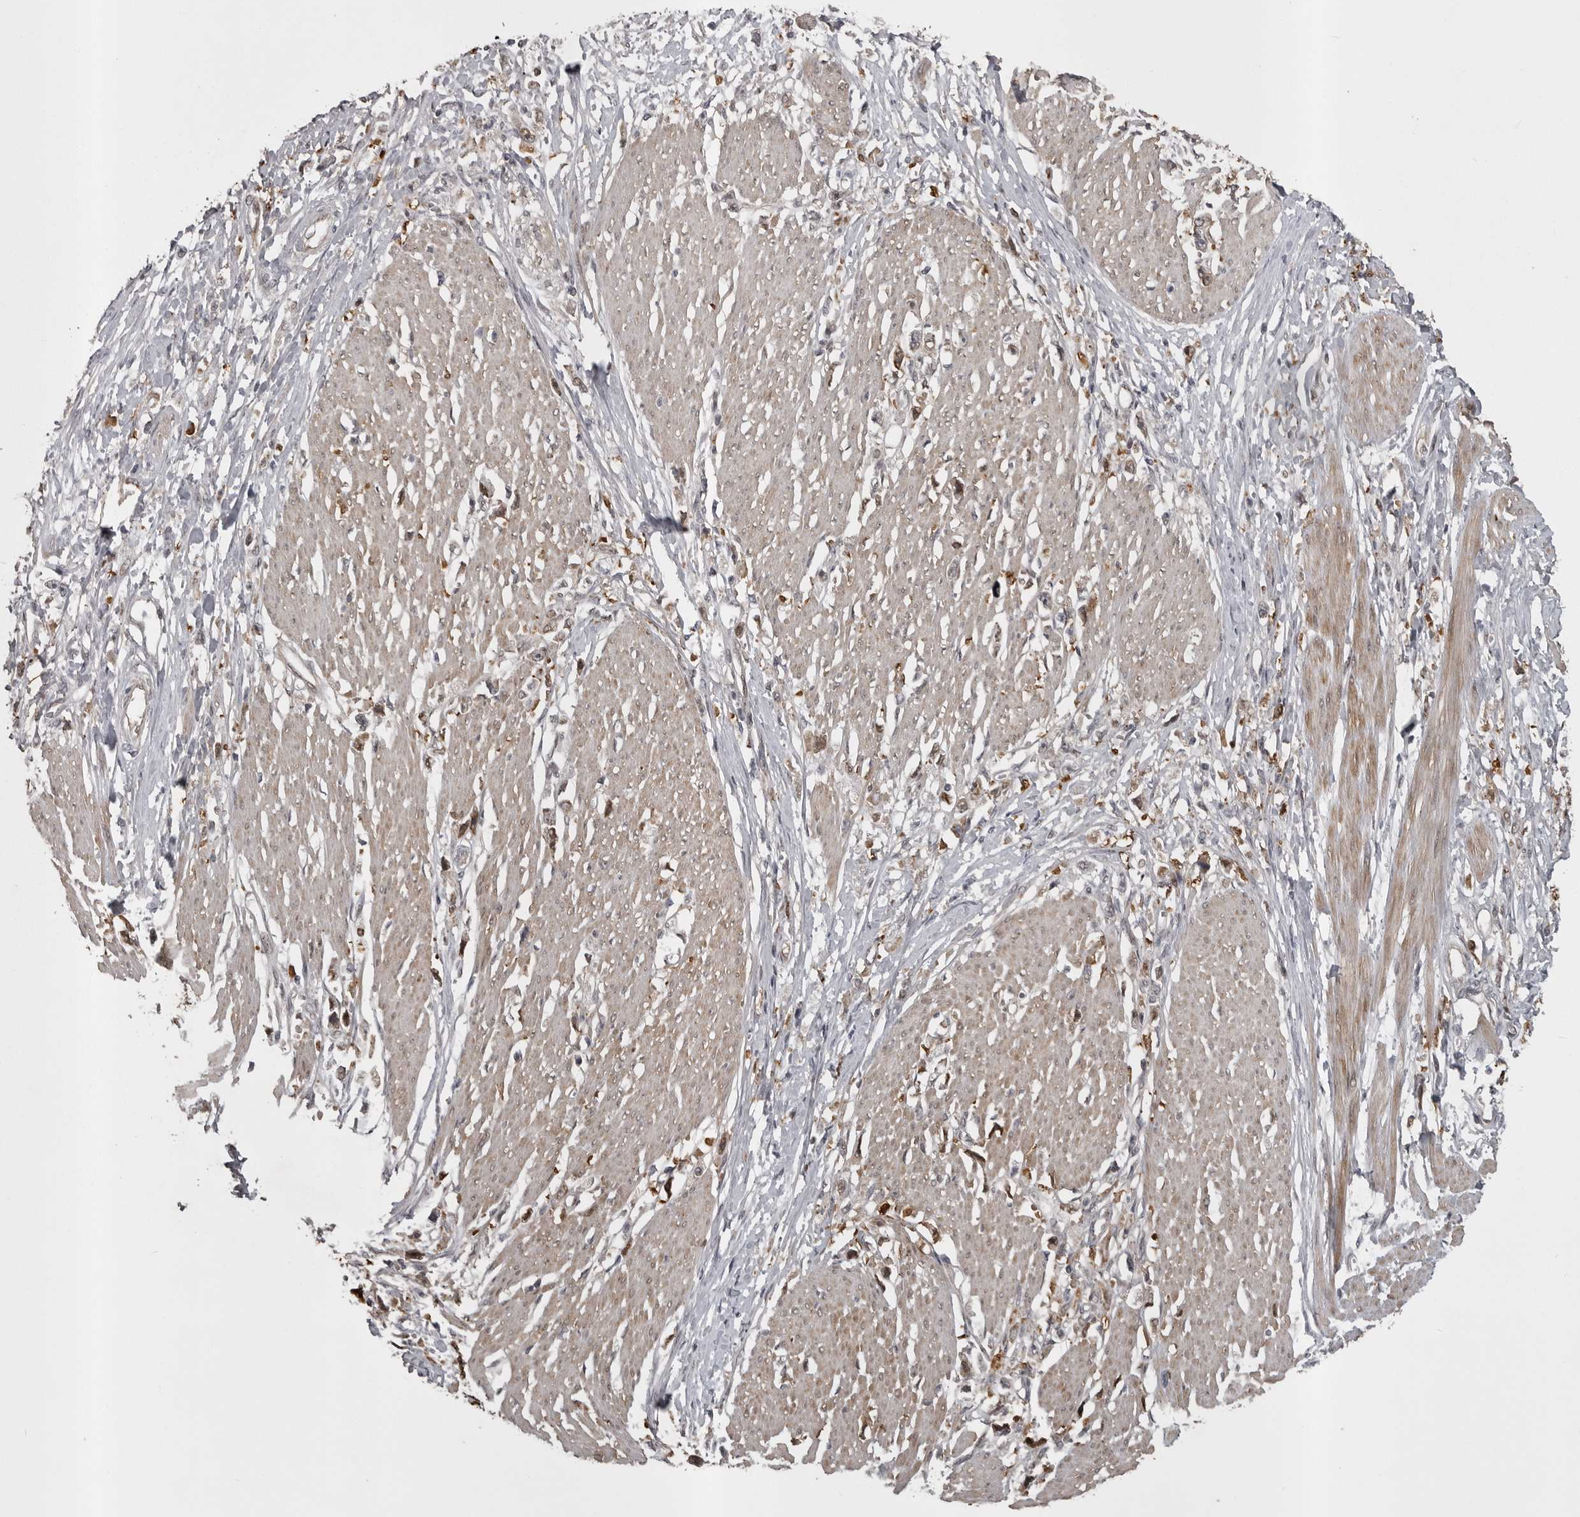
{"staining": {"intensity": "moderate", "quantity": ">75%", "location": "cytoplasmic/membranous,nuclear"}, "tissue": "stomach cancer", "cell_type": "Tumor cells", "image_type": "cancer", "snomed": [{"axis": "morphology", "description": "Adenocarcinoma, NOS"}, {"axis": "topography", "description": "Stomach"}], "caption": "Immunohistochemical staining of stomach cancer shows medium levels of moderate cytoplasmic/membranous and nuclear protein staining in about >75% of tumor cells.", "gene": "SNX16", "patient": {"sex": "female", "age": 59}}